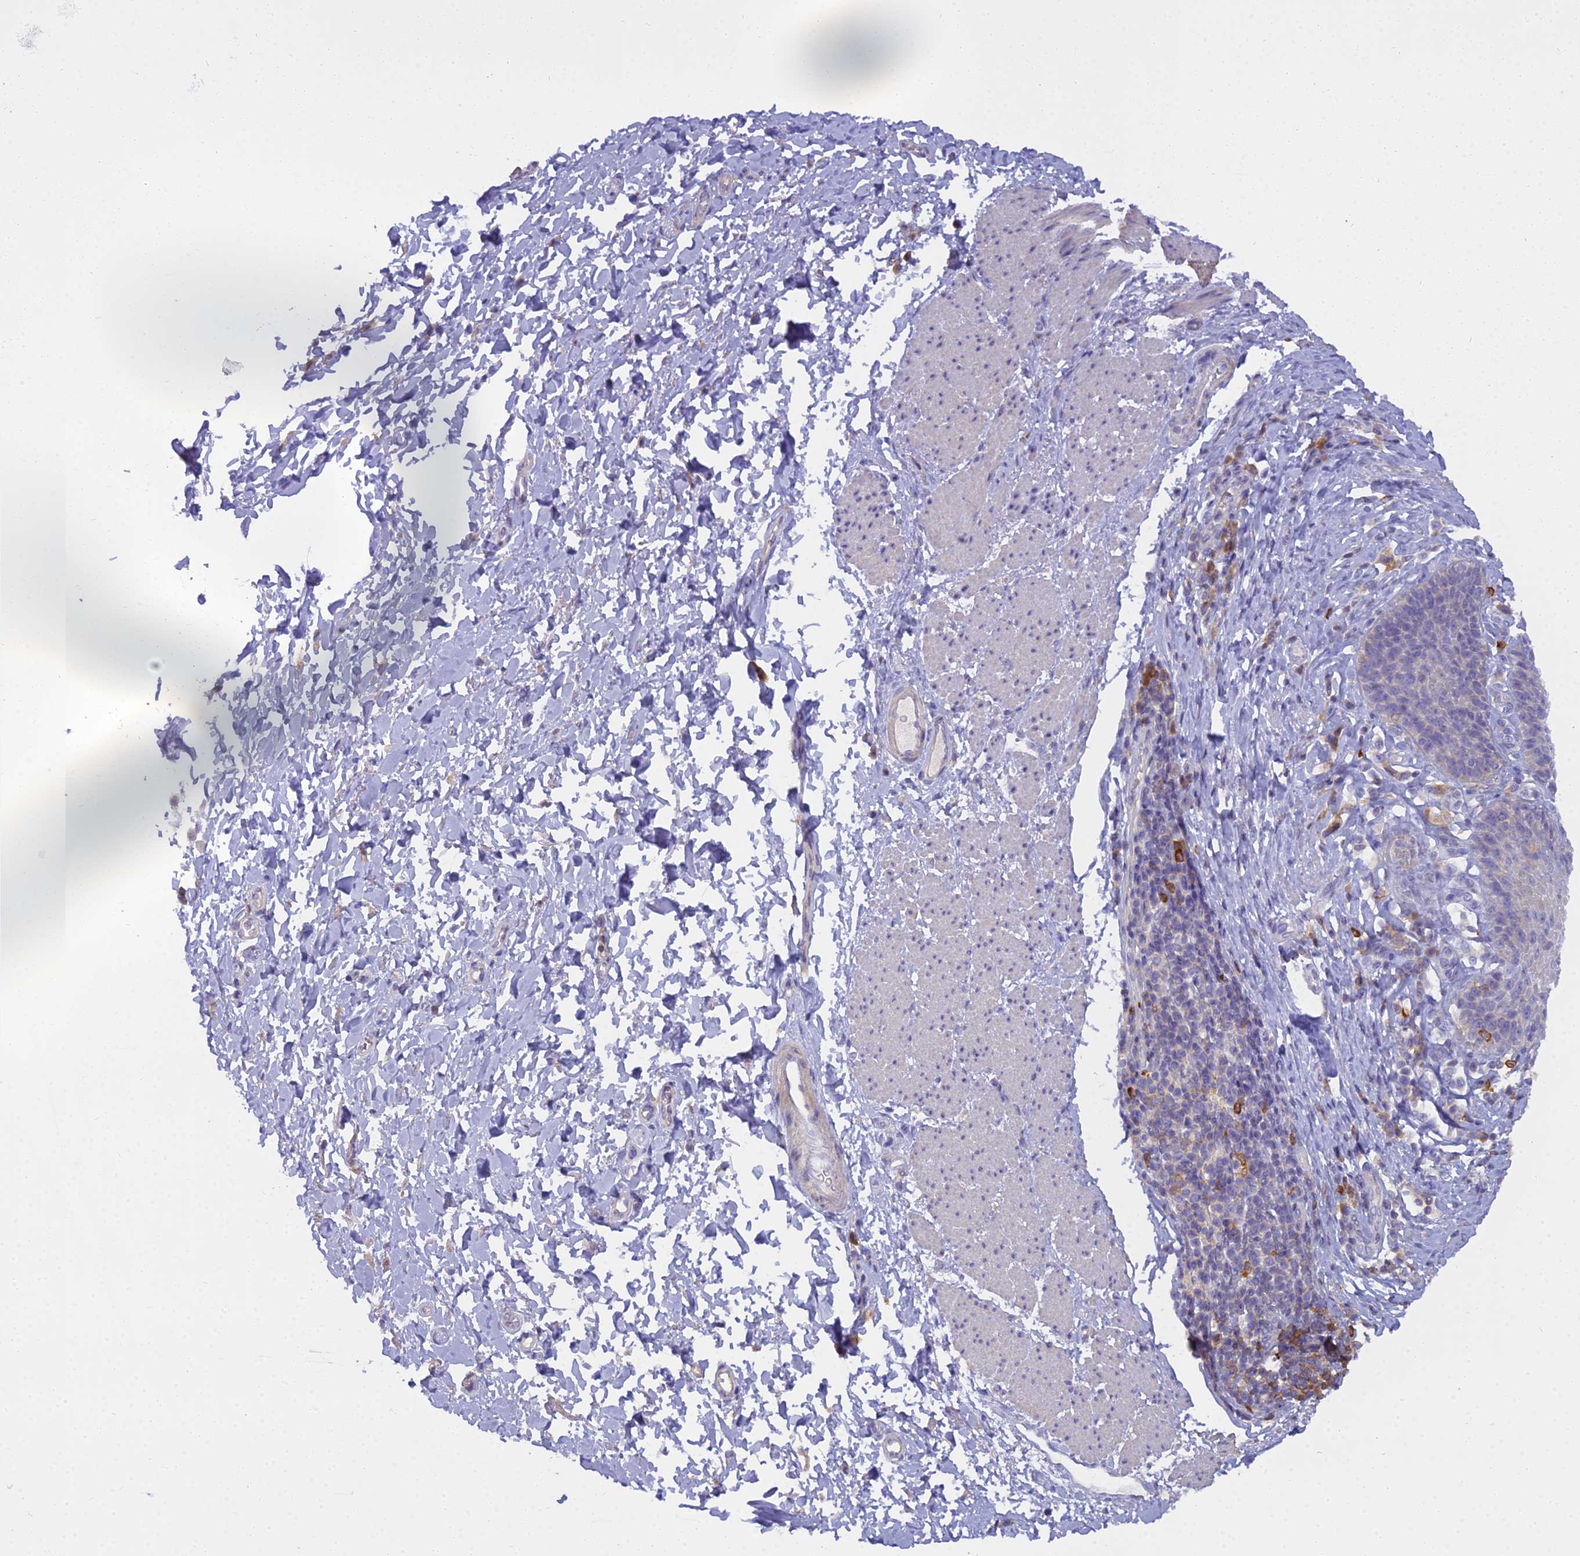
{"staining": {"intensity": "moderate", "quantity": "25%-75%", "location": "cytoplasmic/membranous,nuclear"}, "tissue": "esophagus", "cell_type": "Squamous epithelial cells", "image_type": "normal", "snomed": [{"axis": "morphology", "description": "Normal tissue, NOS"}, {"axis": "topography", "description": "Esophagus"}], "caption": "This histopathology image displays IHC staining of unremarkable human esophagus, with medium moderate cytoplasmic/membranous,nuclear staining in approximately 25%-75% of squamous epithelial cells.", "gene": "BLNK", "patient": {"sex": "female", "age": 61}}